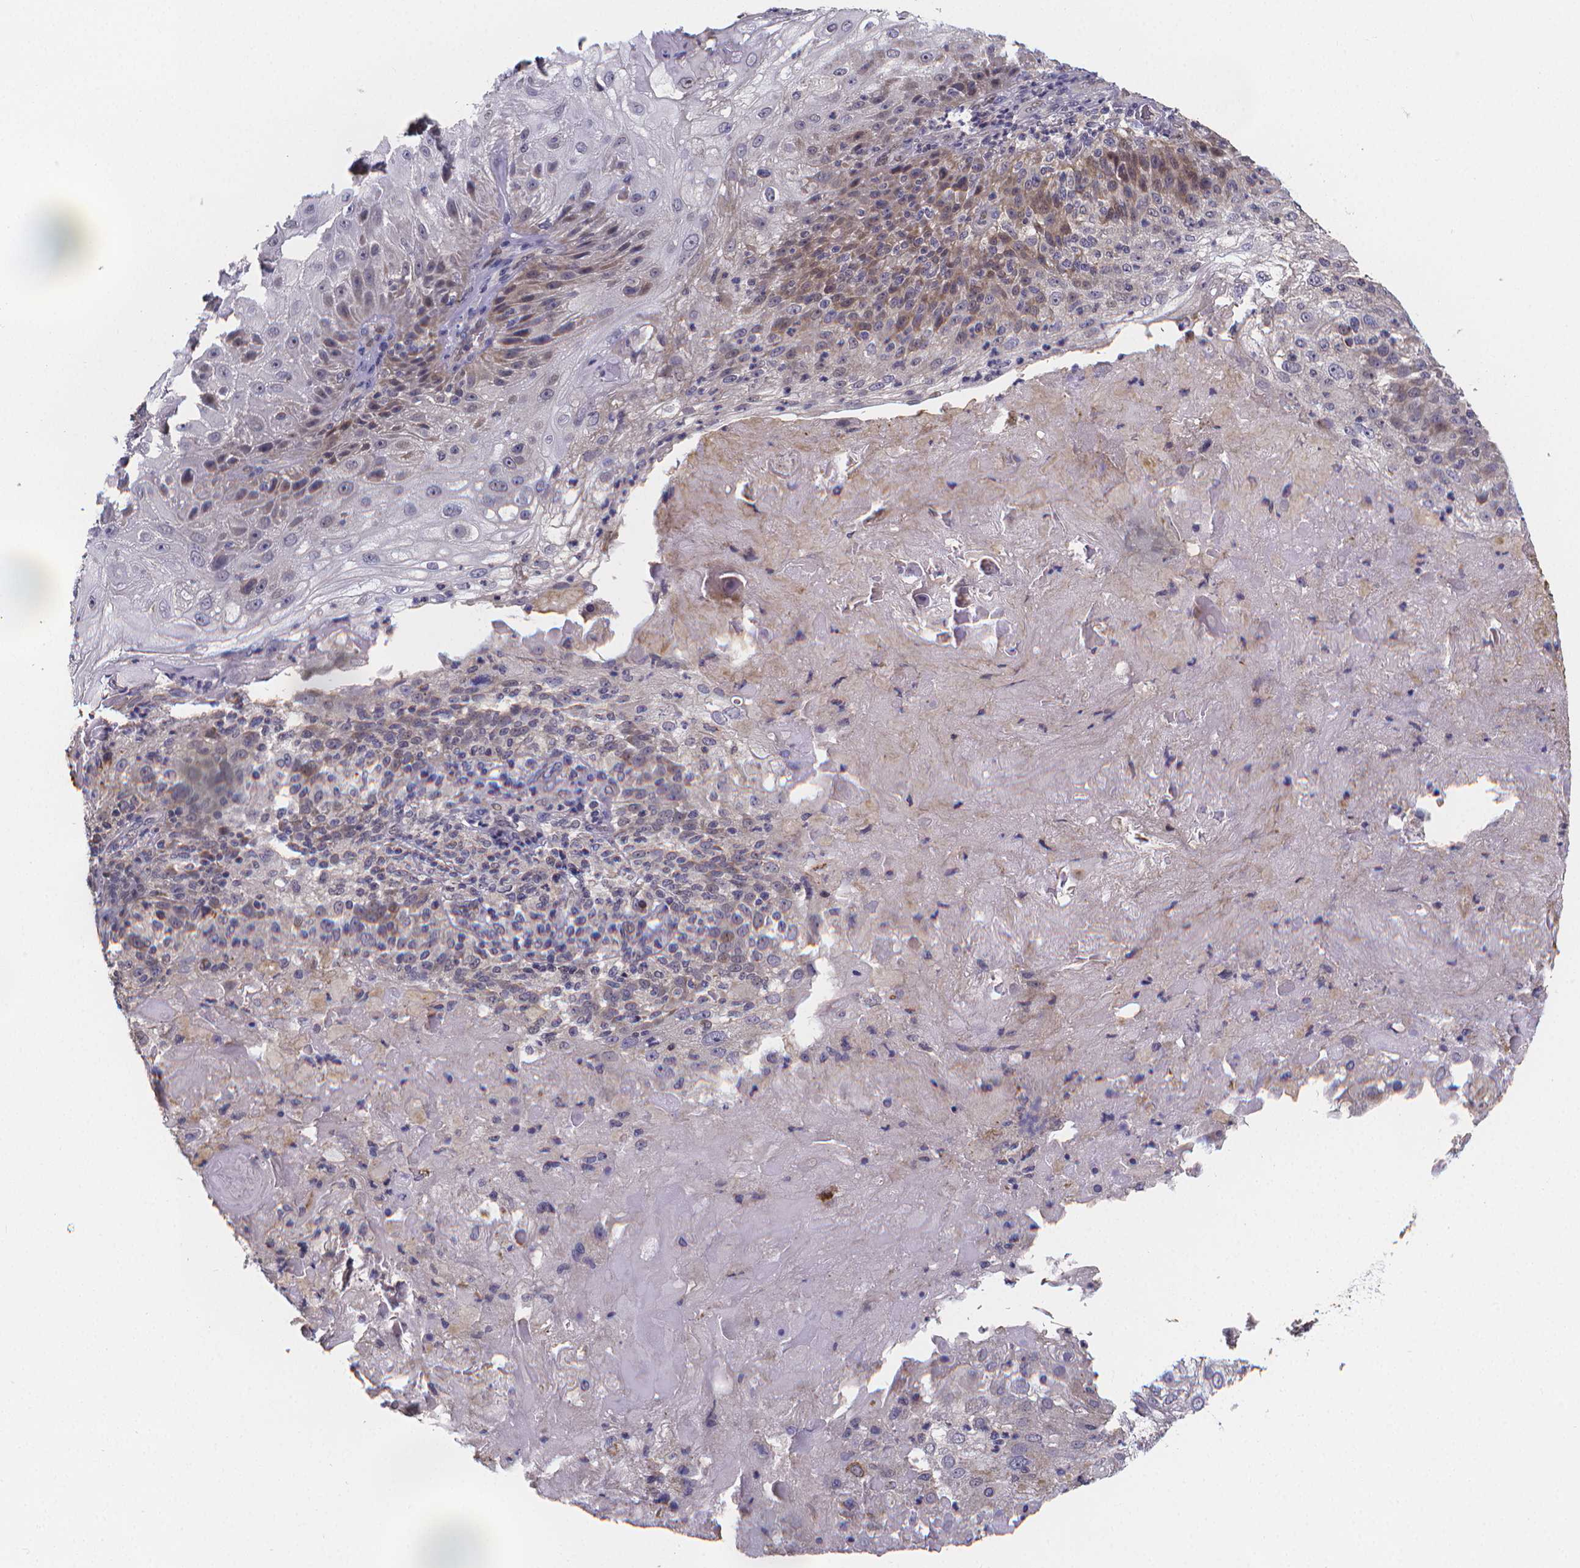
{"staining": {"intensity": "weak", "quantity": "<25%", "location": "cytoplasmic/membranous"}, "tissue": "skin cancer", "cell_type": "Tumor cells", "image_type": "cancer", "snomed": [{"axis": "morphology", "description": "Normal tissue, NOS"}, {"axis": "morphology", "description": "Squamous cell carcinoma, NOS"}, {"axis": "topography", "description": "Skin"}], "caption": "Immunohistochemistry of human skin cancer (squamous cell carcinoma) exhibits no expression in tumor cells.", "gene": "PAH", "patient": {"sex": "female", "age": 83}}